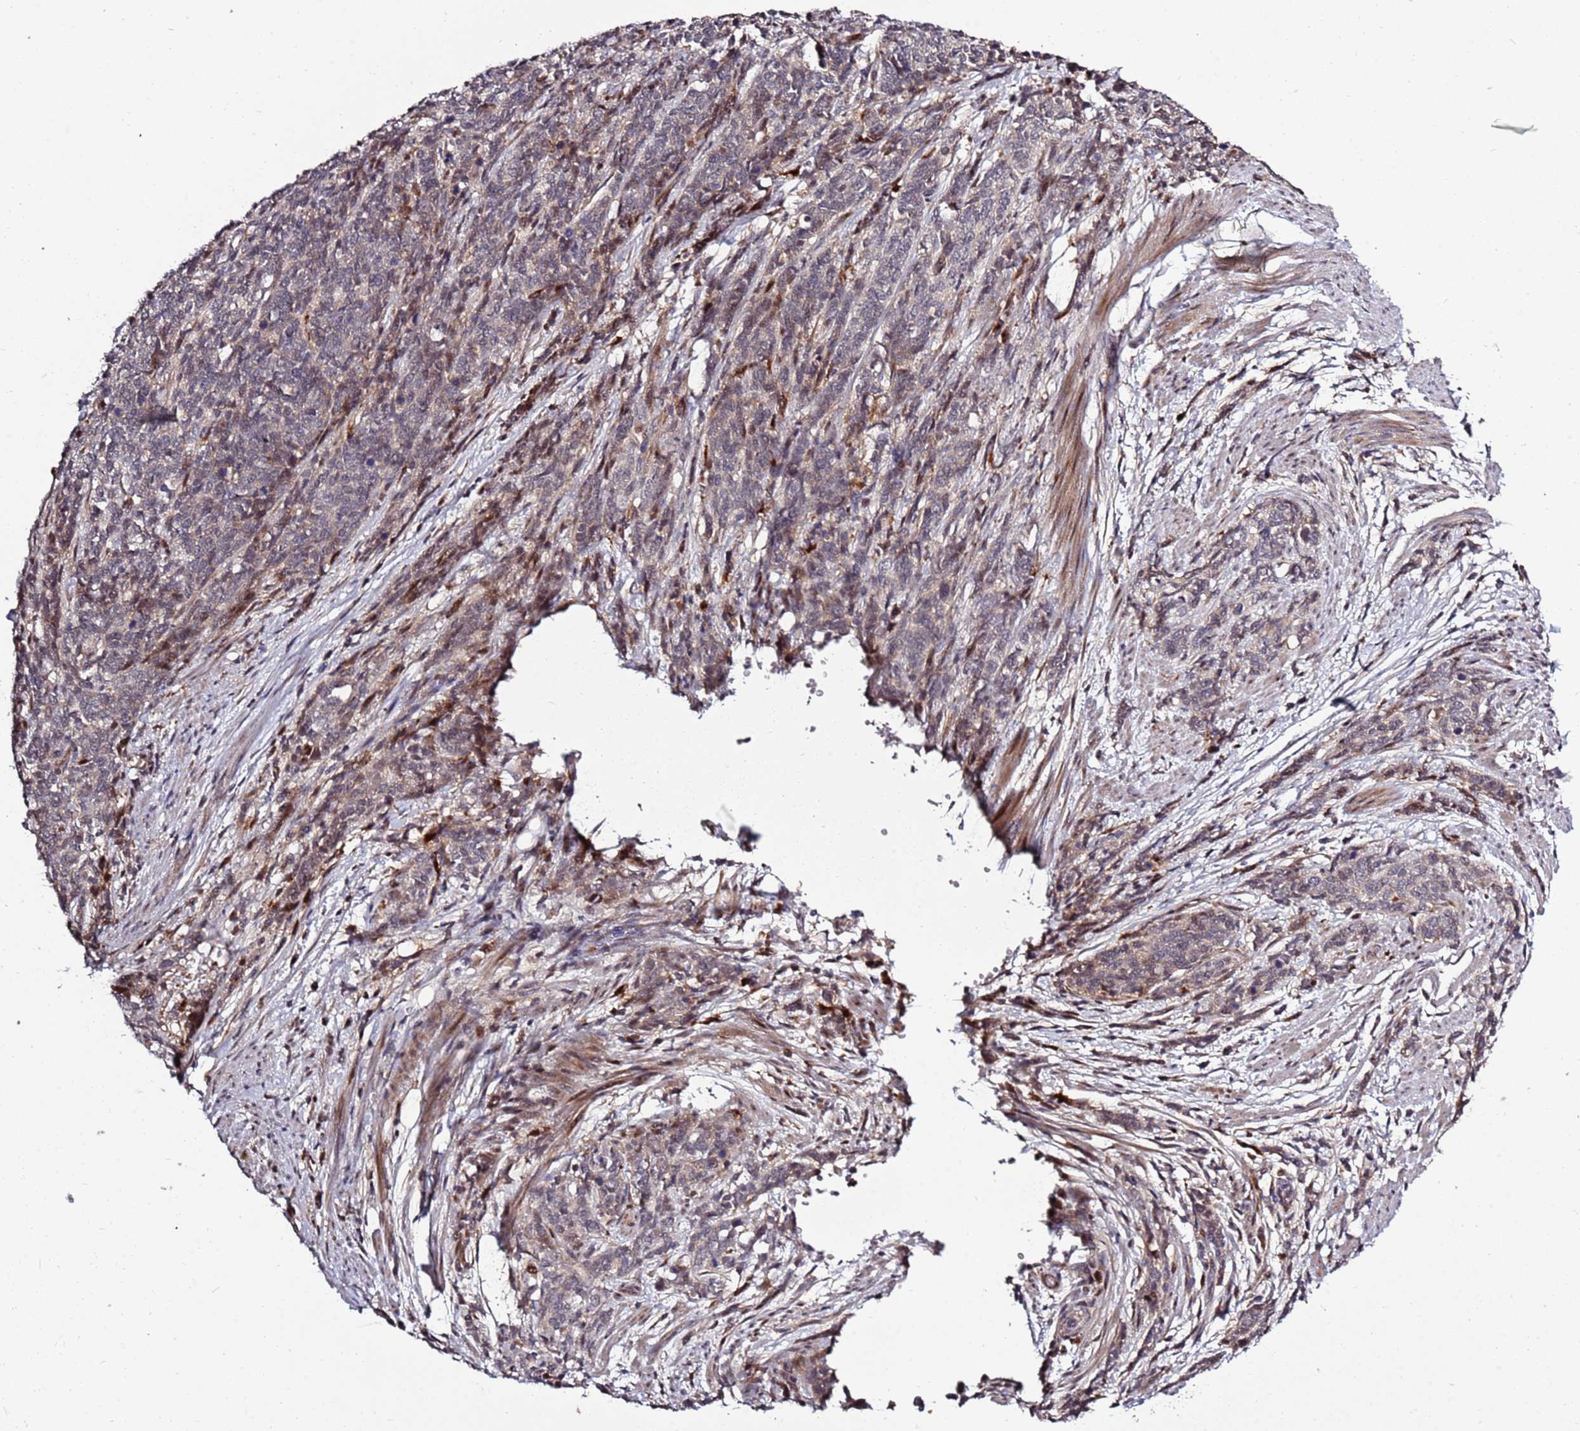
{"staining": {"intensity": "weak", "quantity": "<25%", "location": "cytoplasmic/membranous"}, "tissue": "cervical cancer", "cell_type": "Tumor cells", "image_type": "cancer", "snomed": [{"axis": "morphology", "description": "Squamous cell carcinoma, NOS"}, {"axis": "topography", "description": "Cervix"}], "caption": "Immunohistochemistry (IHC) micrograph of neoplastic tissue: cervical cancer (squamous cell carcinoma) stained with DAB (3,3'-diaminobenzidine) exhibits no significant protein staining in tumor cells.", "gene": "RHBDL1", "patient": {"sex": "female", "age": 60}}